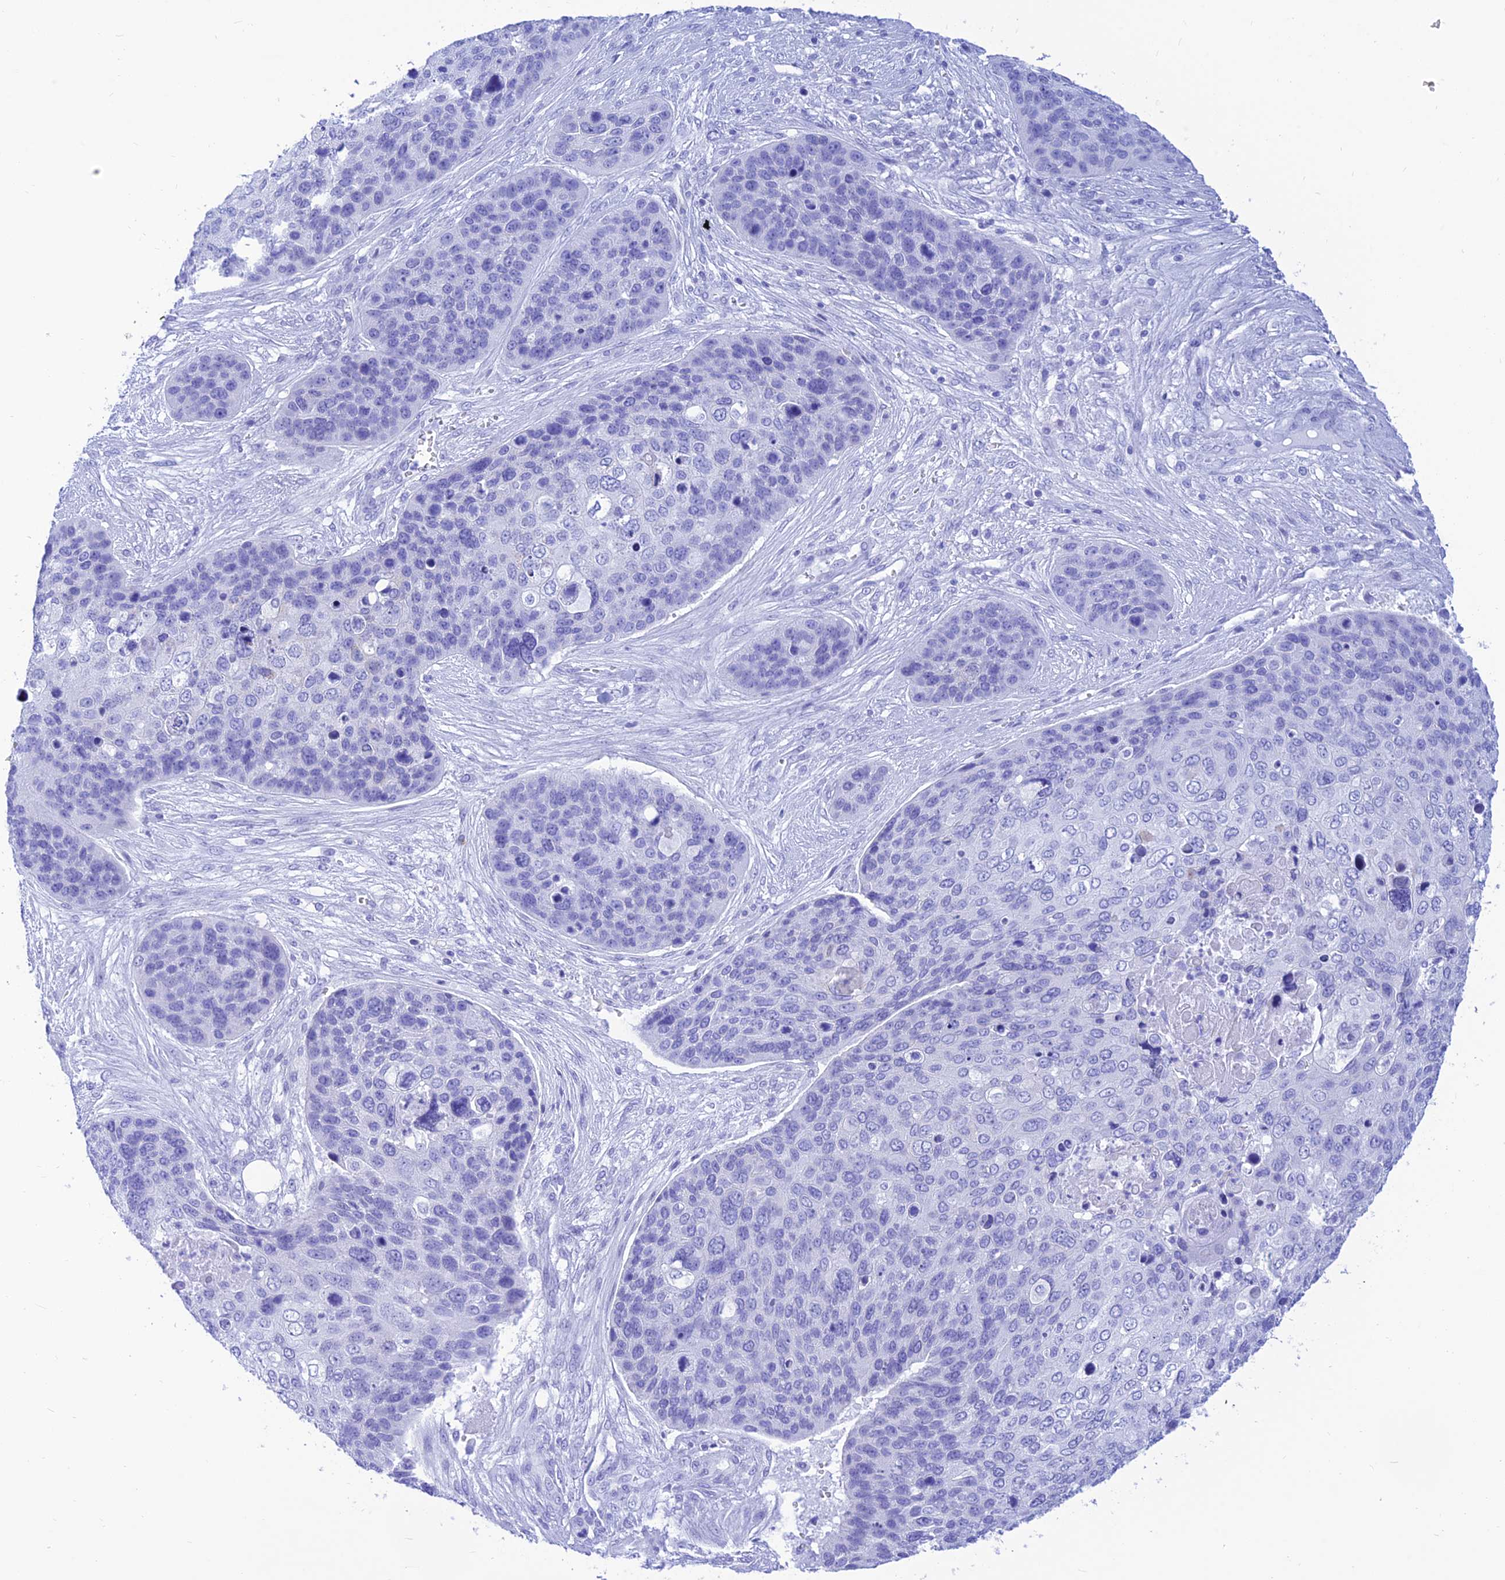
{"staining": {"intensity": "negative", "quantity": "none", "location": "none"}, "tissue": "skin cancer", "cell_type": "Tumor cells", "image_type": "cancer", "snomed": [{"axis": "morphology", "description": "Basal cell carcinoma"}, {"axis": "topography", "description": "Skin"}], "caption": "Tumor cells show no significant positivity in basal cell carcinoma (skin).", "gene": "PRNP", "patient": {"sex": "female", "age": 74}}